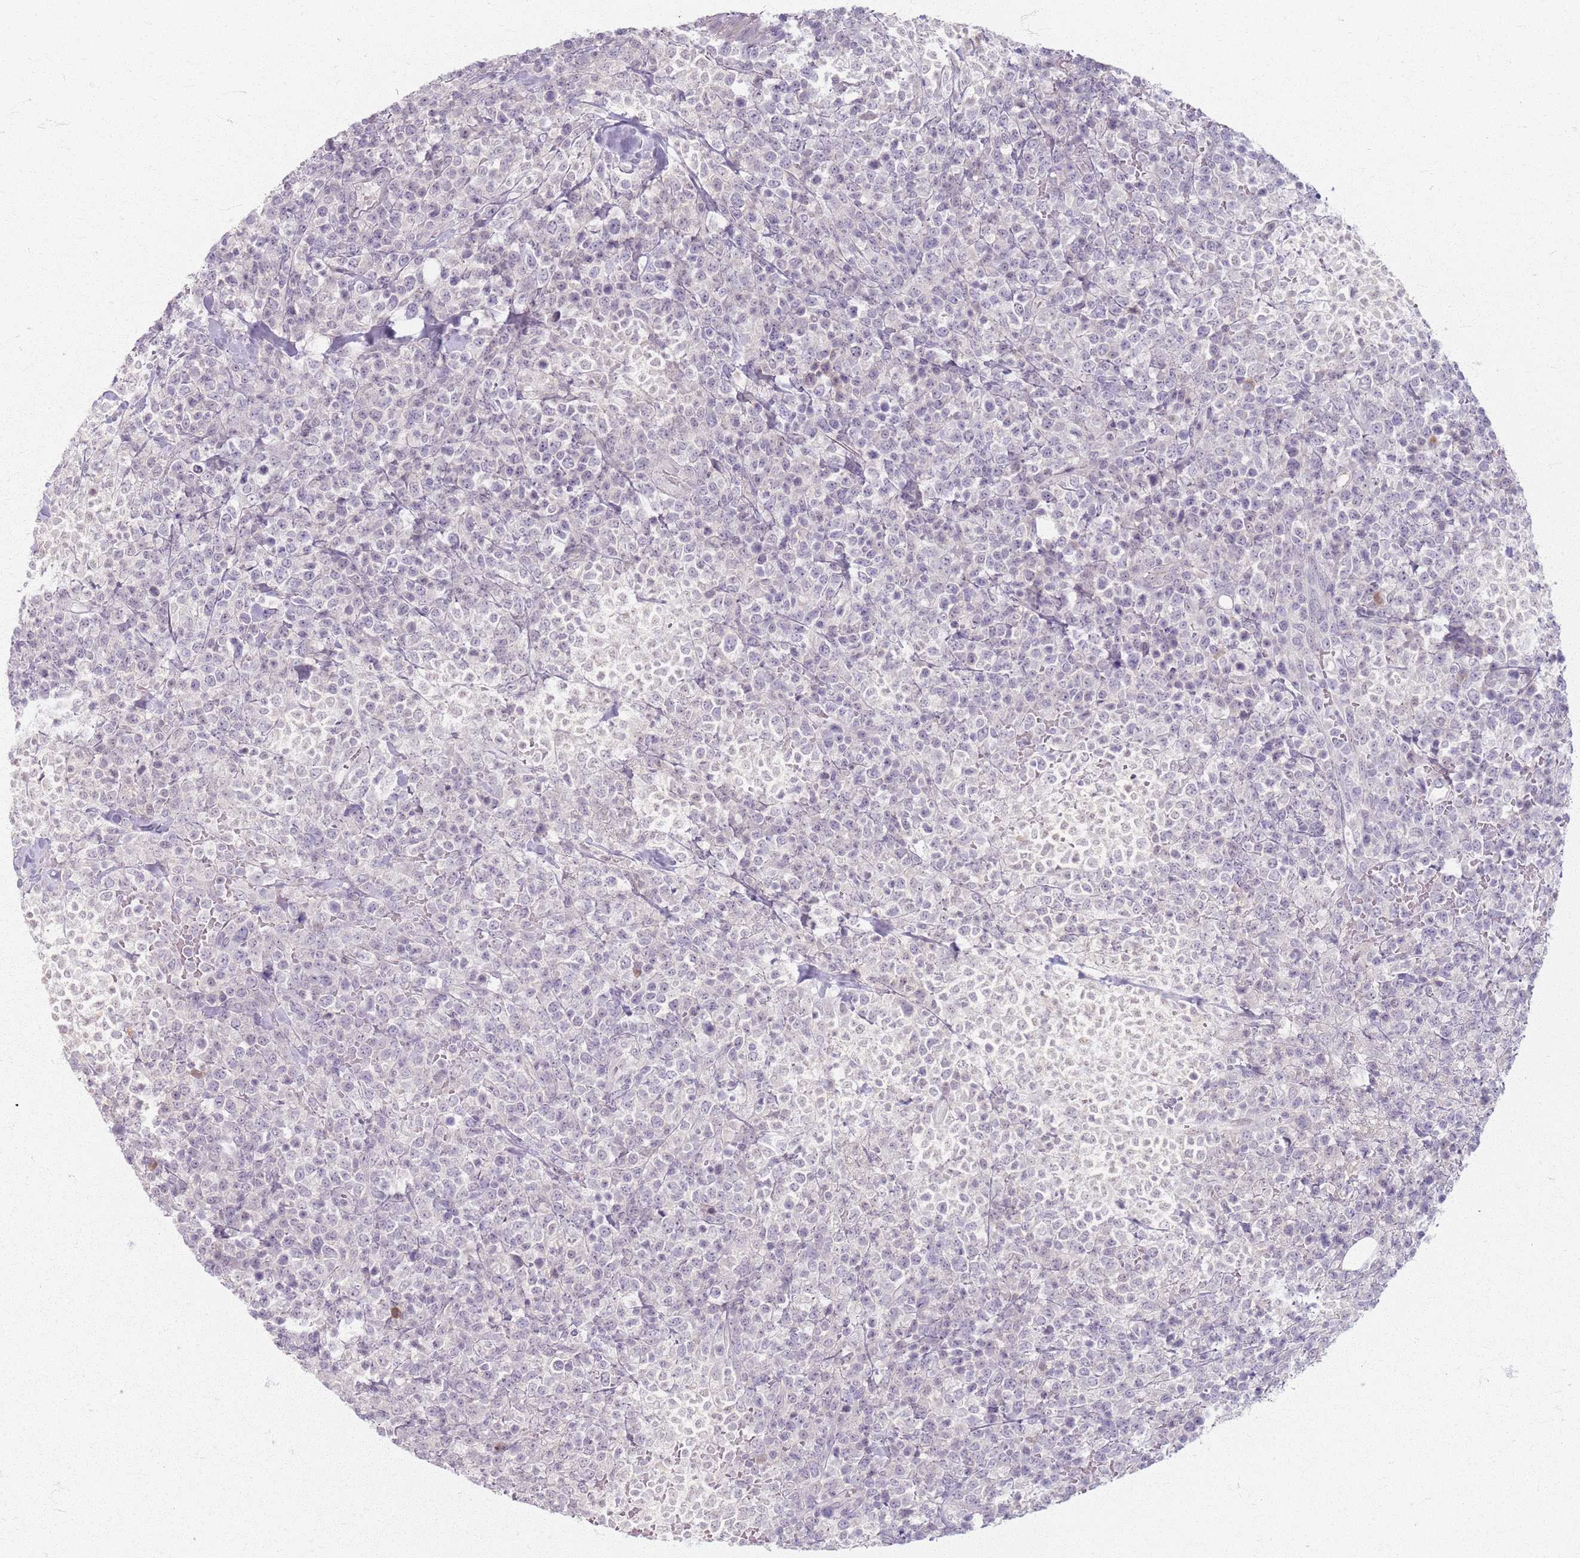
{"staining": {"intensity": "negative", "quantity": "none", "location": "none"}, "tissue": "lymphoma", "cell_type": "Tumor cells", "image_type": "cancer", "snomed": [{"axis": "morphology", "description": "Malignant lymphoma, non-Hodgkin's type, High grade"}, {"axis": "topography", "description": "Colon"}], "caption": "Human lymphoma stained for a protein using IHC demonstrates no staining in tumor cells.", "gene": "CRIPT", "patient": {"sex": "female", "age": 53}}